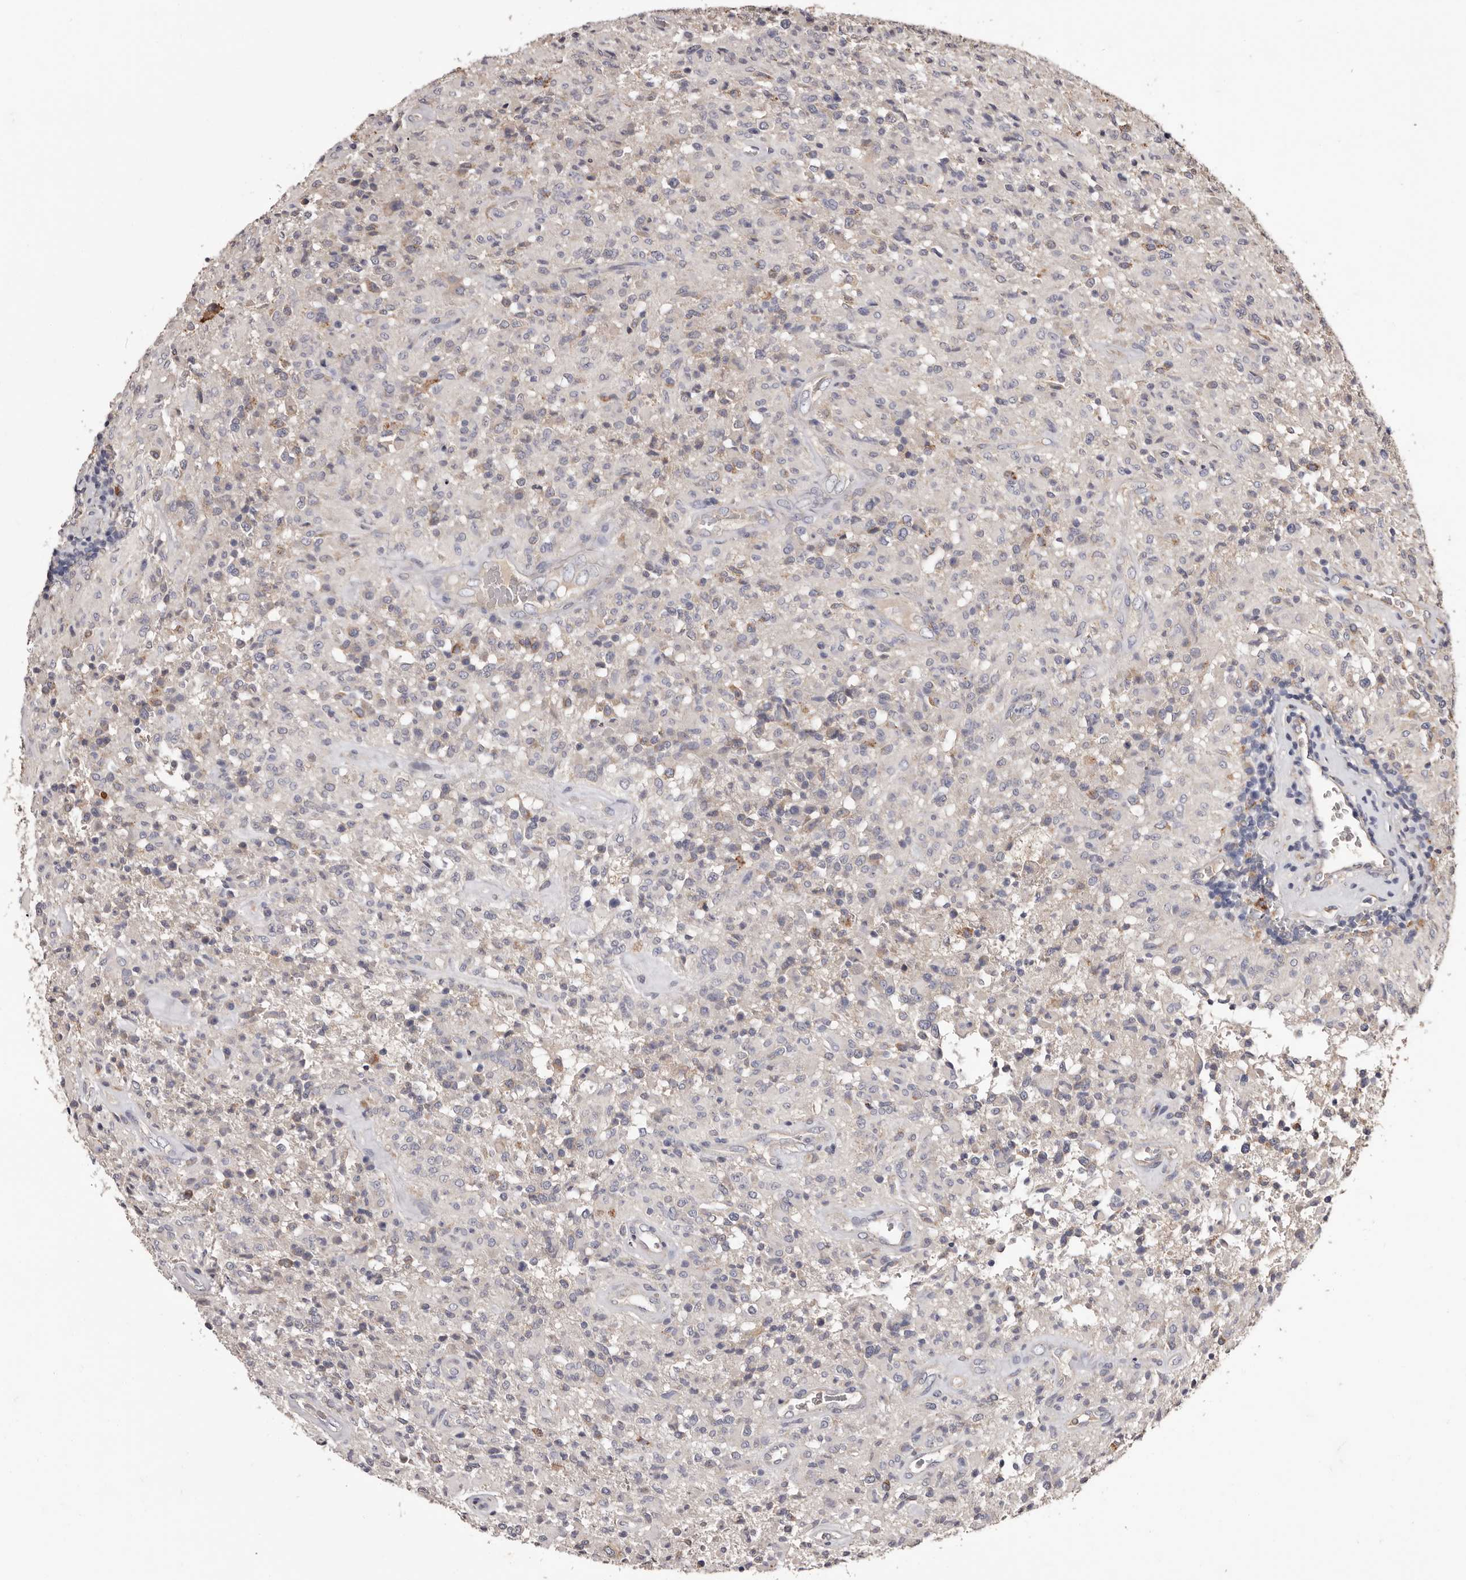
{"staining": {"intensity": "negative", "quantity": "none", "location": "none"}, "tissue": "glioma", "cell_type": "Tumor cells", "image_type": "cancer", "snomed": [{"axis": "morphology", "description": "Glioma, malignant, High grade"}, {"axis": "topography", "description": "Brain"}], "caption": "The immunohistochemistry (IHC) micrograph has no significant staining in tumor cells of high-grade glioma (malignant) tissue.", "gene": "ETNK1", "patient": {"sex": "female", "age": 57}}